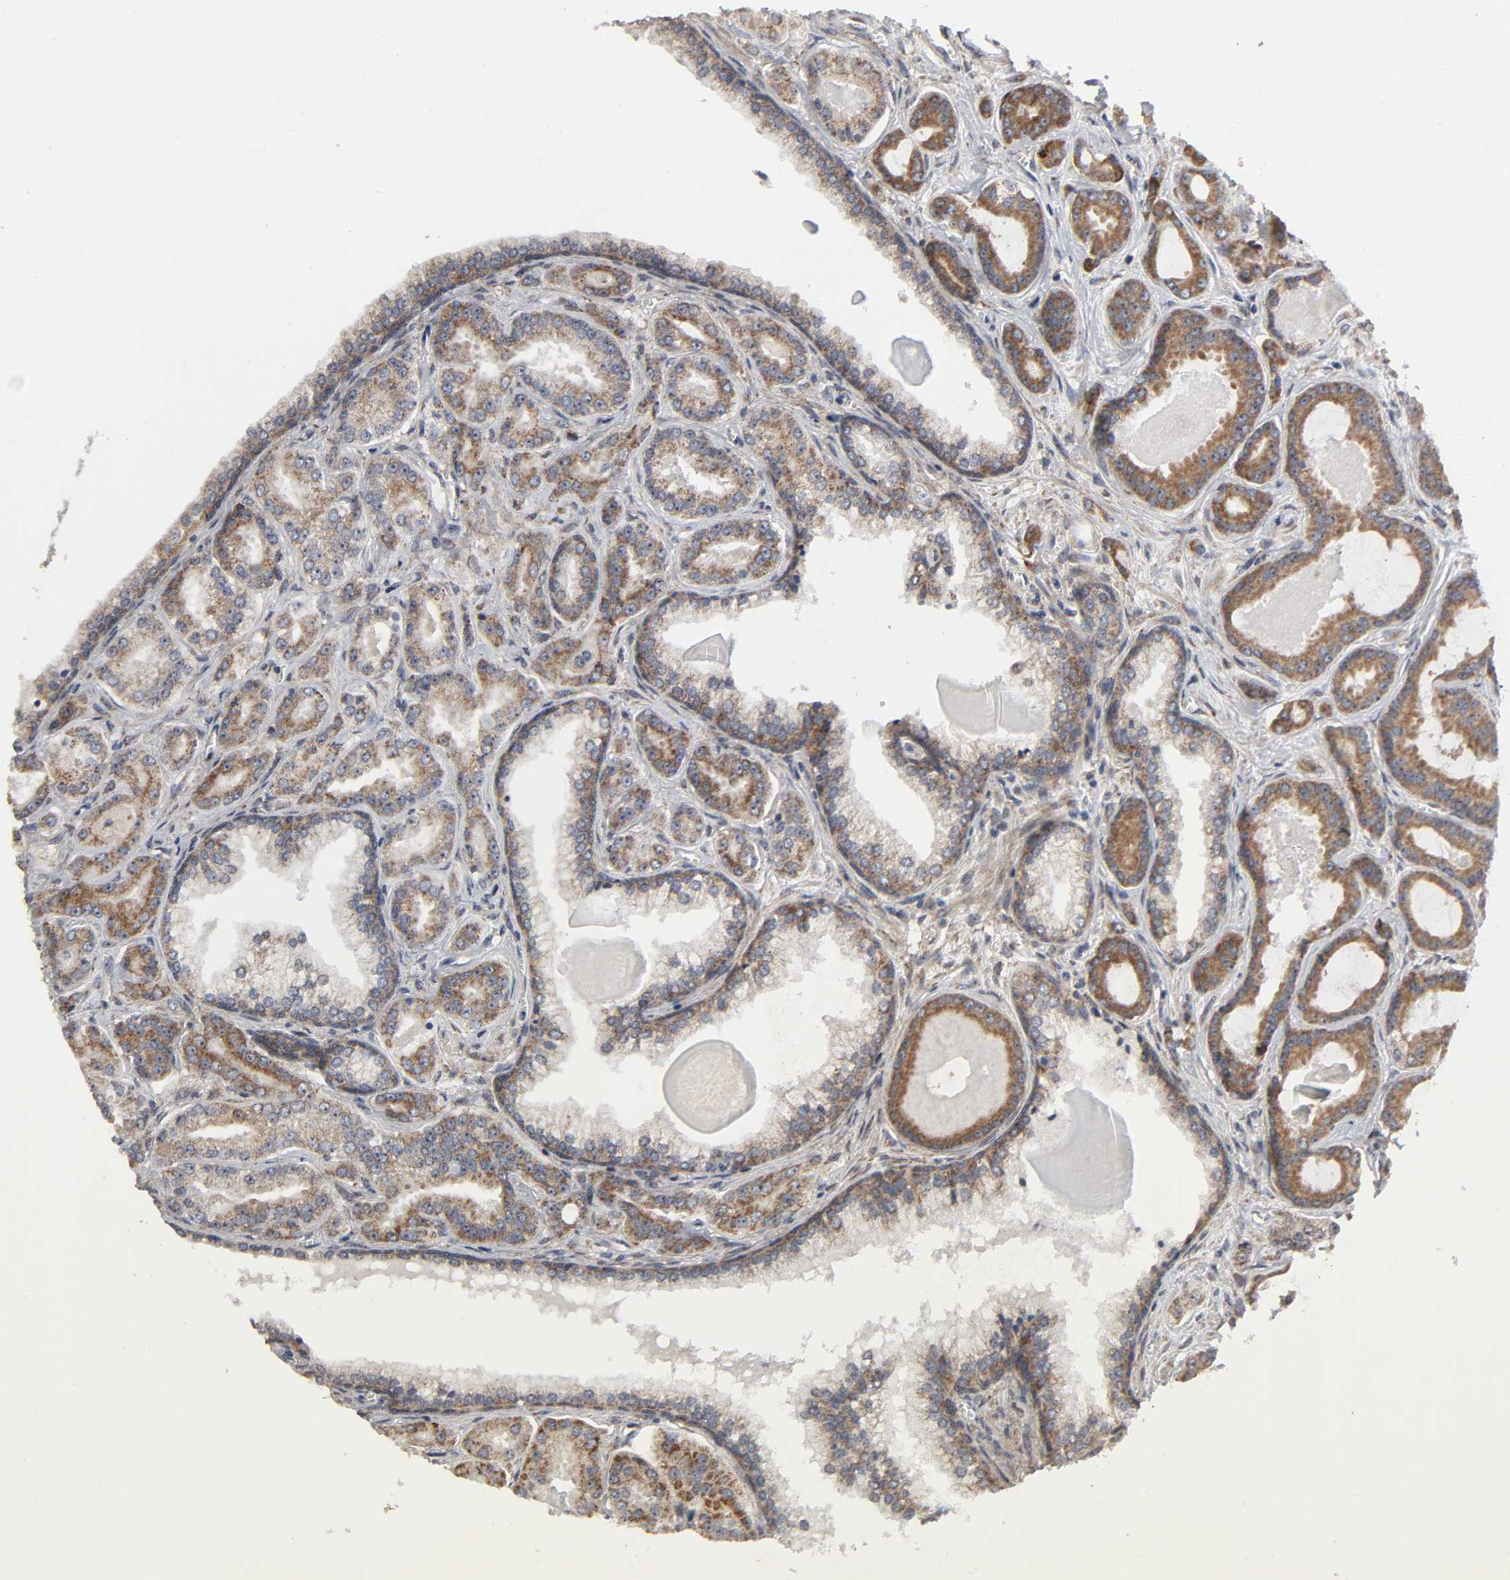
{"staining": {"intensity": "strong", "quantity": ">75%", "location": "cytoplasmic/membranous"}, "tissue": "prostate cancer", "cell_type": "Tumor cells", "image_type": "cancer", "snomed": [{"axis": "morphology", "description": "Adenocarcinoma, Low grade"}, {"axis": "topography", "description": "Prostate"}], "caption": "Human low-grade adenocarcinoma (prostate) stained with a brown dye demonstrates strong cytoplasmic/membranous positive staining in approximately >75% of tumor cells.", "gene": "SLC30A9", "patient": {"sex": "male", "age": 59}}